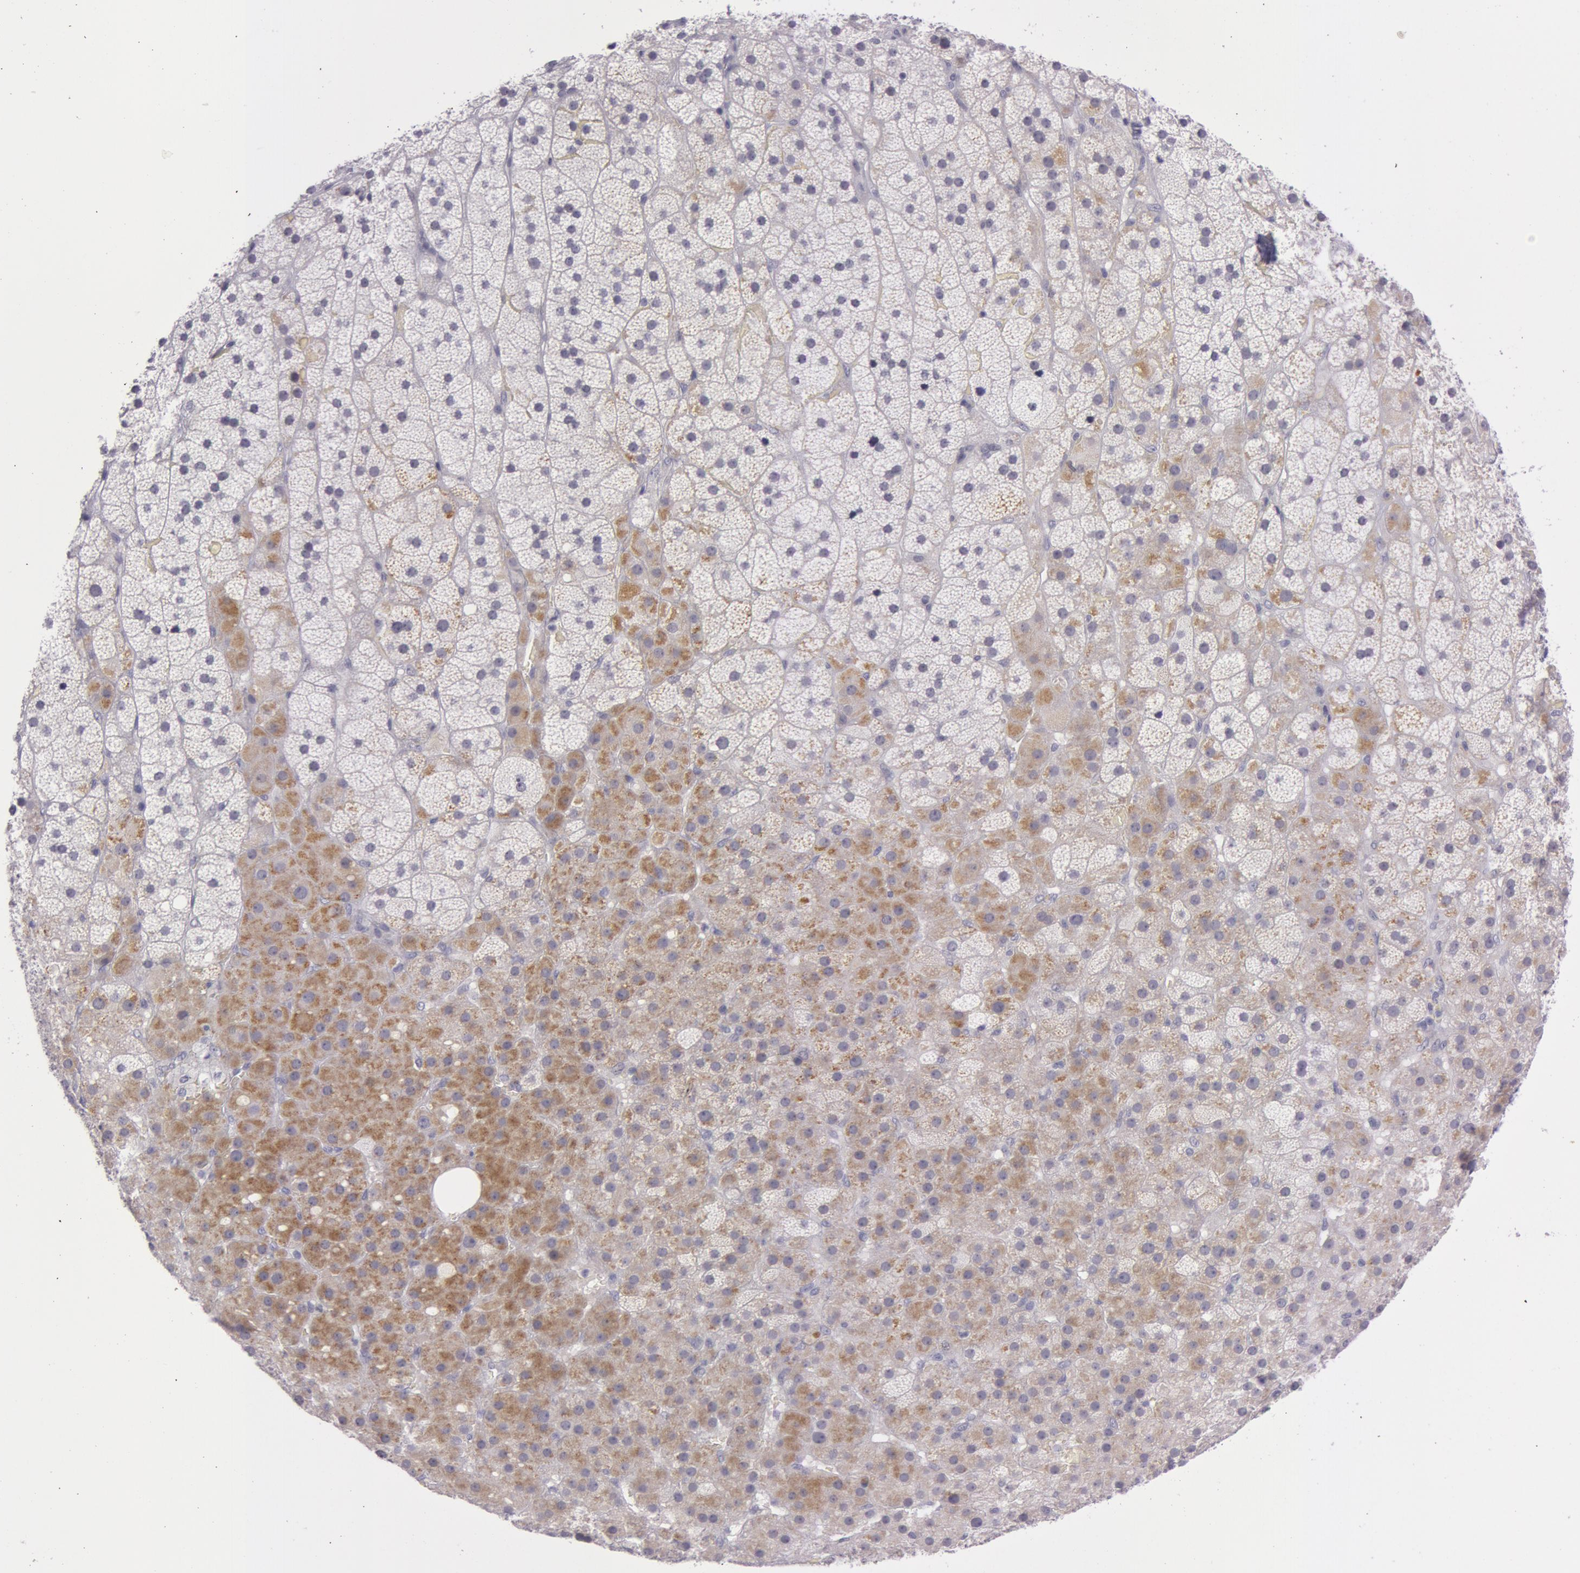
{"staining": {"intensity": "weak", "quantity": "<25%", "location": "cytoplasmic/membranous"}, "tissue": "adrenal gland", "cell_type": "Glandular cells", "image_type": "normal", "snomed": [{"axis": "morphology", "description": "Normal tissue, NOS"}, {"axis": "topography", "description": "Adrenal gland"}], "caption": "There is no significant positivity in glandular cells of adrenal gland. (DAB (3,3'-diaminobenzidine) immunohistochemistry with hematoxylin counter stain).", "gene": "IL1RN", "patient": {"sex": "male", "age": 35}}